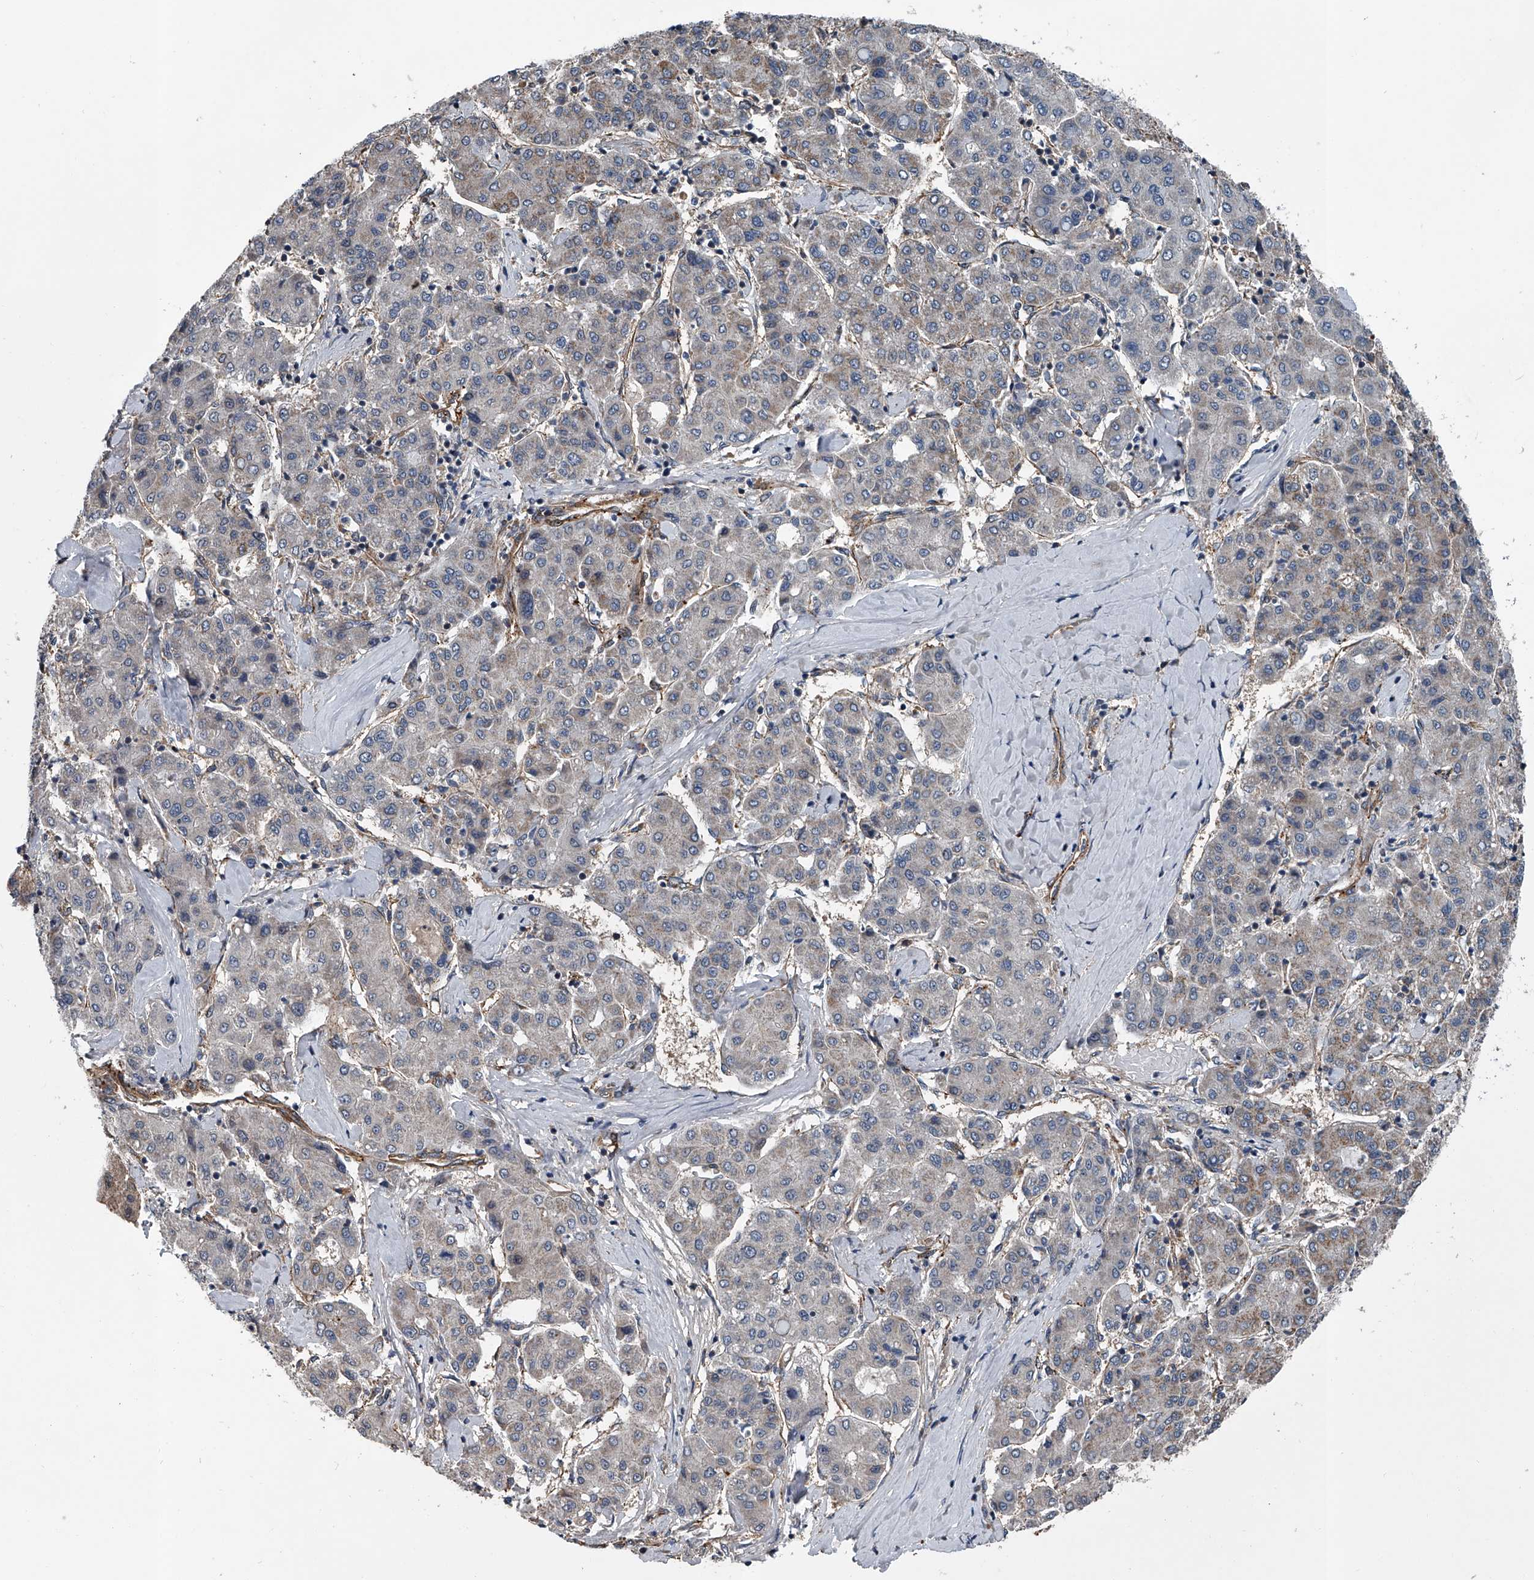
{"staining": {"intensity": "weak", "quantity": "<25%", "location": "cytoplasmic/membranous"}, "tissue": "liver cancer", "cell_type": "Tumor cells", "image_type": "cancer", "snomed": [{"axis": "morphology", "description": "Carcinoma, Hepatocellular, NOS"}, {"axis": "topography", "description": "Liver"}], "caption": "This is an IHC micrograph of human liver cancer (hepatocellular carcinoma). There is no staining in tumor cells.", "gene": "LDLRAD2", "patient": {"sex": "male", "age": 65}}